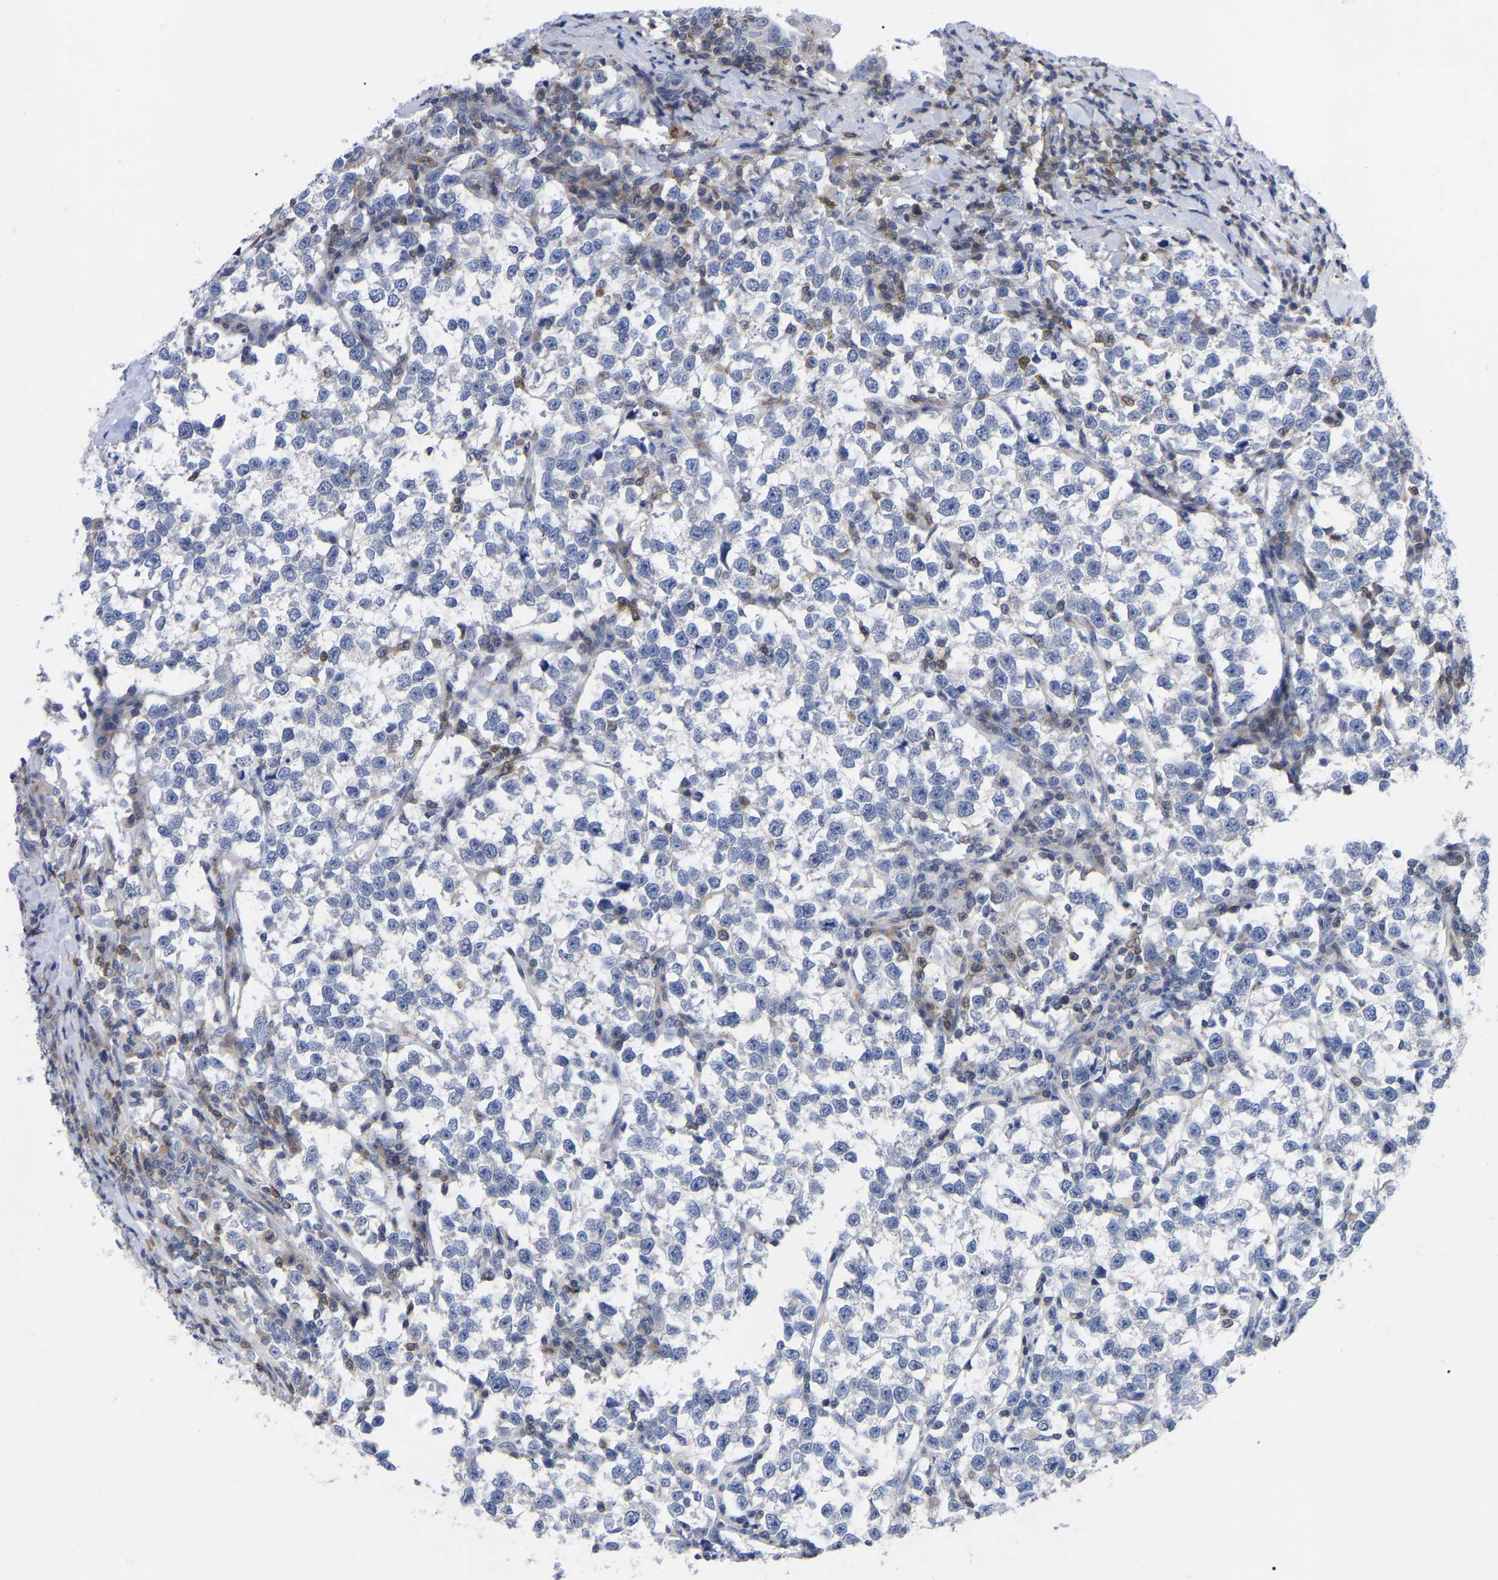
{"staining": {"intensity": "negative", "quantity": "none", "location": "none"}, "tissue": "testis cancer", "cell_type": "Tumor cells", "image_type": "cancer", "snomed": [{"axis": "morphology", "description": "Normal tissue, NOS"}, {"axis": "morphology", "description": "Seminoma, NOS"}, {"axis": "topography", "description": "Testis"}], "caption": "High magnification brightfield microscopy of testis cancer (seminoma) stained with DAB (3,3'-diaminobenzidine) (brown) and counterstained with hematoxylin (blue): tumor cells show no significant positivity.", "gene": "PTPN7", "patient": {"sex": "male", "age": 43}}